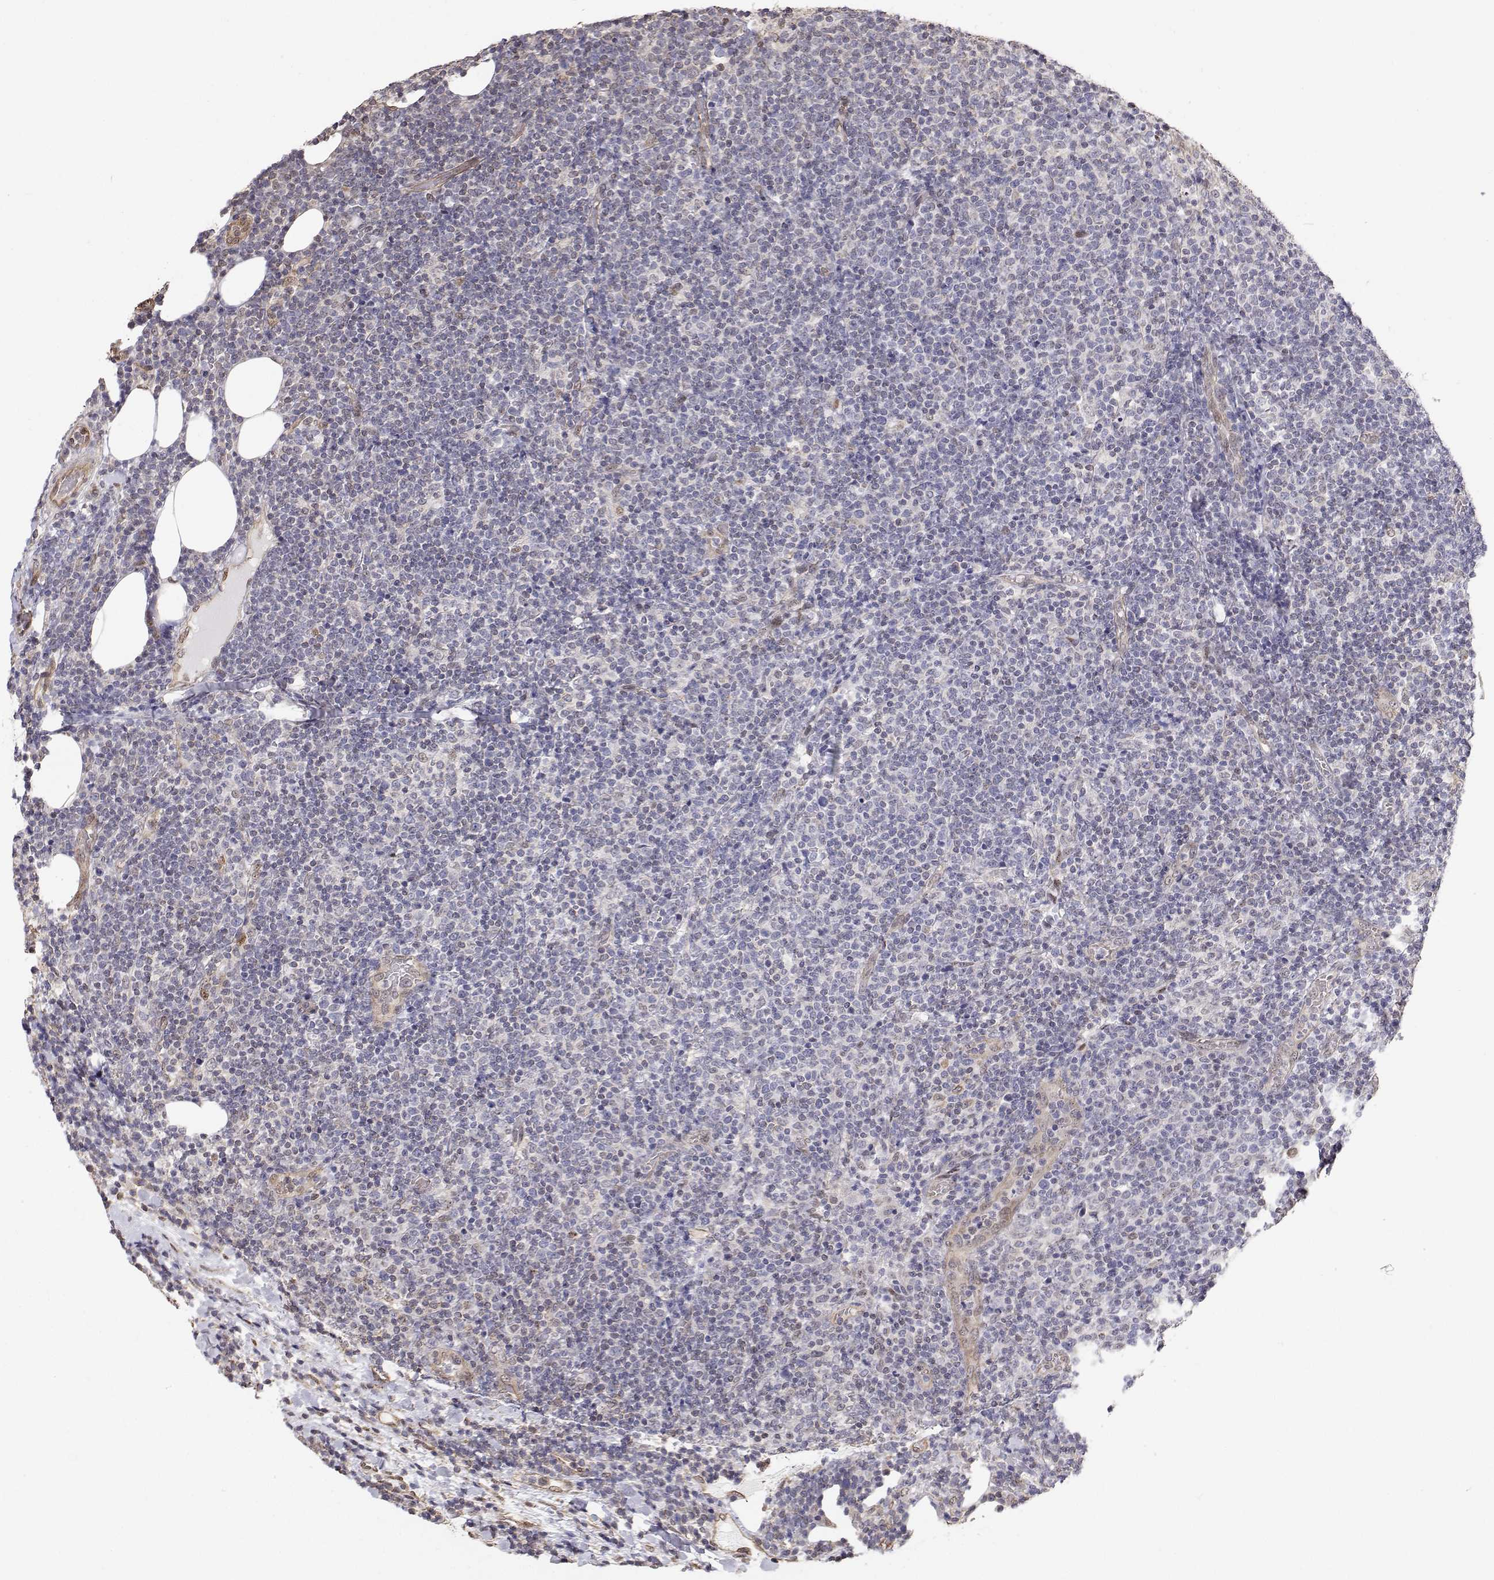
{"staining": {"intensity": "negative", "quantity": "none", "location": "none"}, "tissue": "lymphoma", "cell_type": "Tumor cells", "image_type": "cancer", "snomed": [{"axis": "morphology", "description": "Malignant lymphoma, non-Hodgkin's type, High grade"}, {"axis": "topography", "description": "Lymph node"}], "caption": "DAB immunohistochemical staining of high-grade malignant lymphoma, non-Hodgkin's type displays no significant staining in tumor cells. Brightfield microscopy of immunohistochemistry stained with DAB (brown) and hematoxylin (blue), captured at high magnification.", "gene": "GSDMA", "patient": {"sex": "male", "age": 61}}